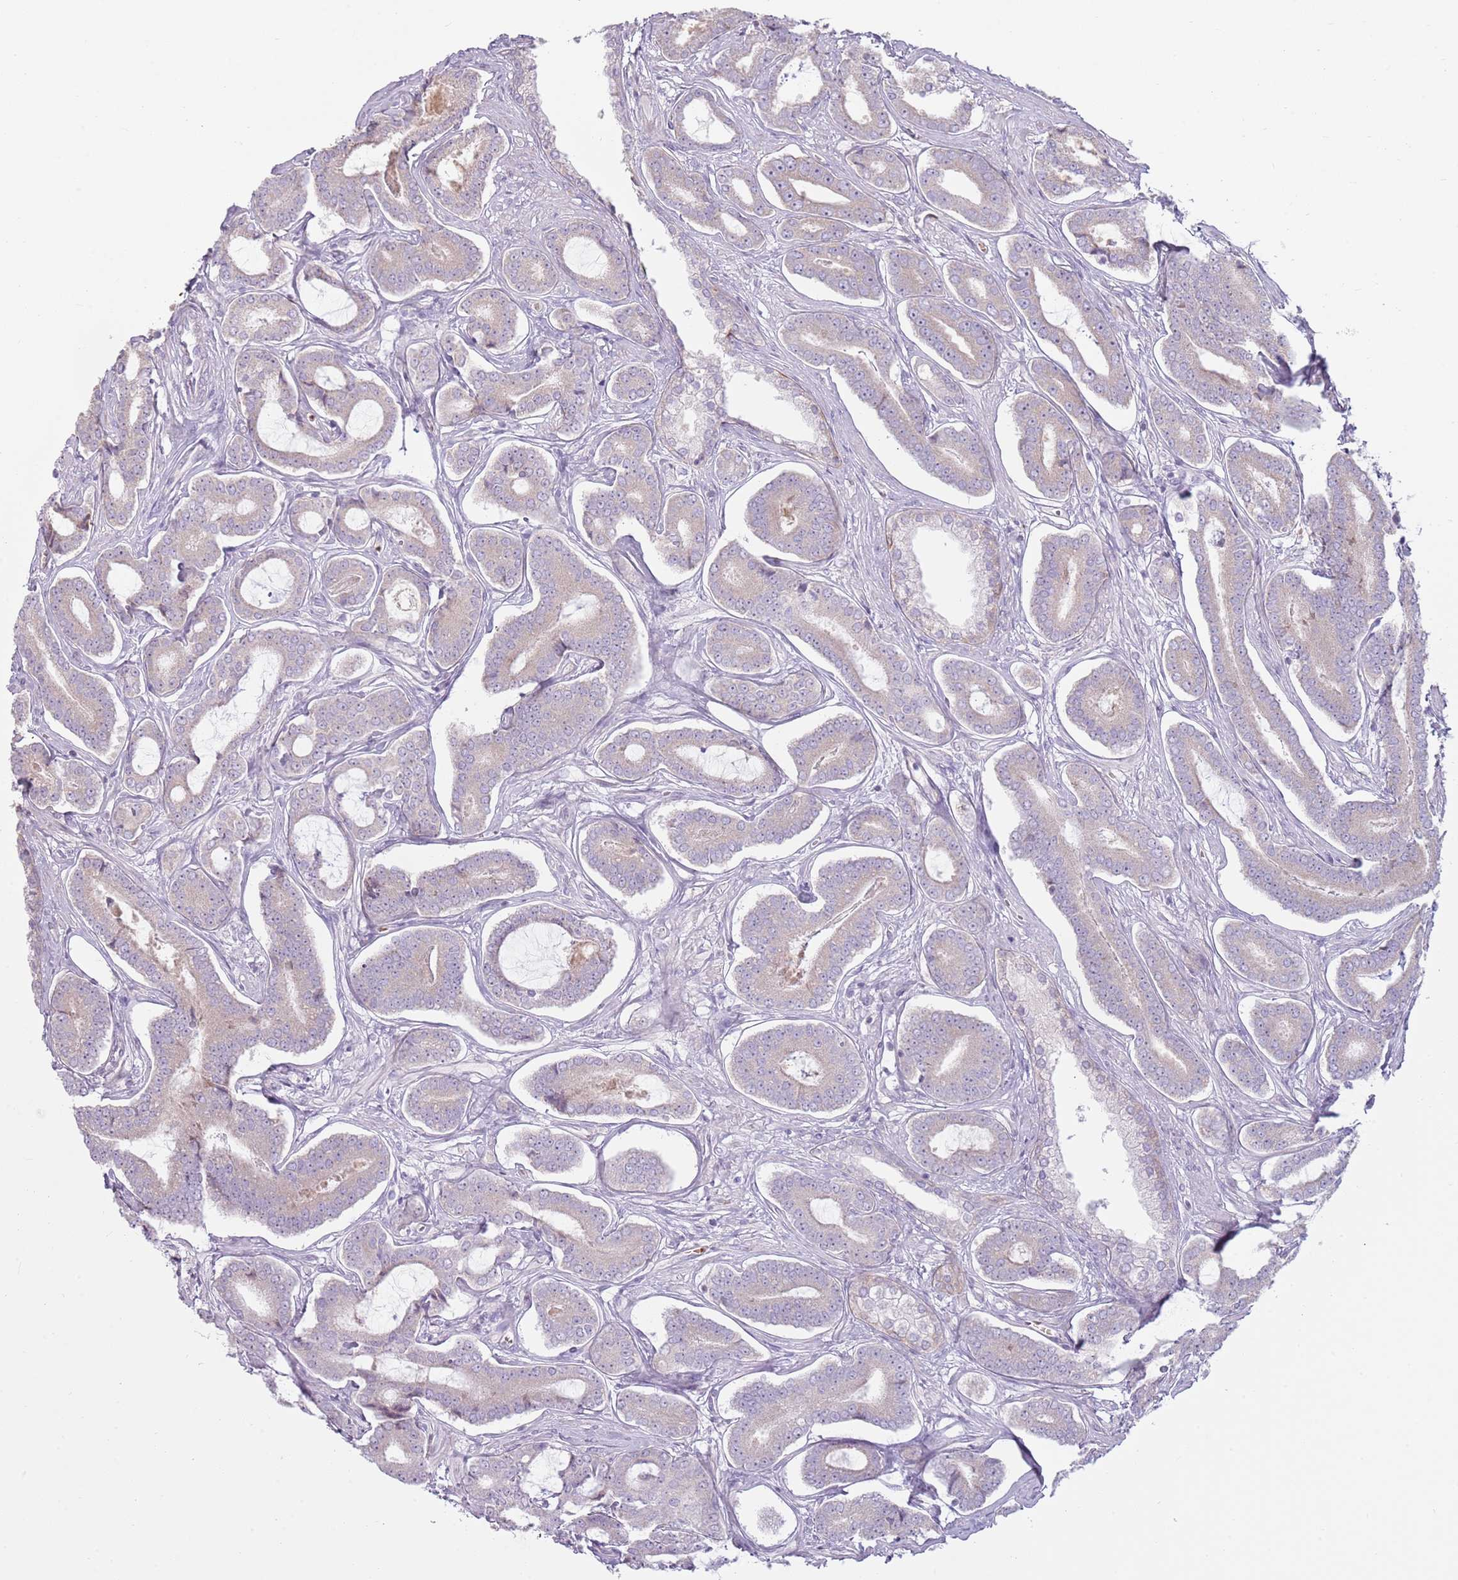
{"staining": {"intensity": "negative", "quantity": "none", "location": "none"}, "tissue": "prostate cancer", "cell_type": "Tumor cells", "image_type": "cancer", "snomed": [{"axis": "morphology", "description": "Adenocarcinoma, NOS"}, {"axis": "topography", "description": "Prostate and seminal vesicle, NOS"}], "caption": "Immunohistochemistry micrograph of human prostate cancer (adenocarcinoma) stained for a protein (brown), which reveals no expression in tumor cells.", "gene": "HSPA14", "patient": {"sex": "male", "age": 76}}